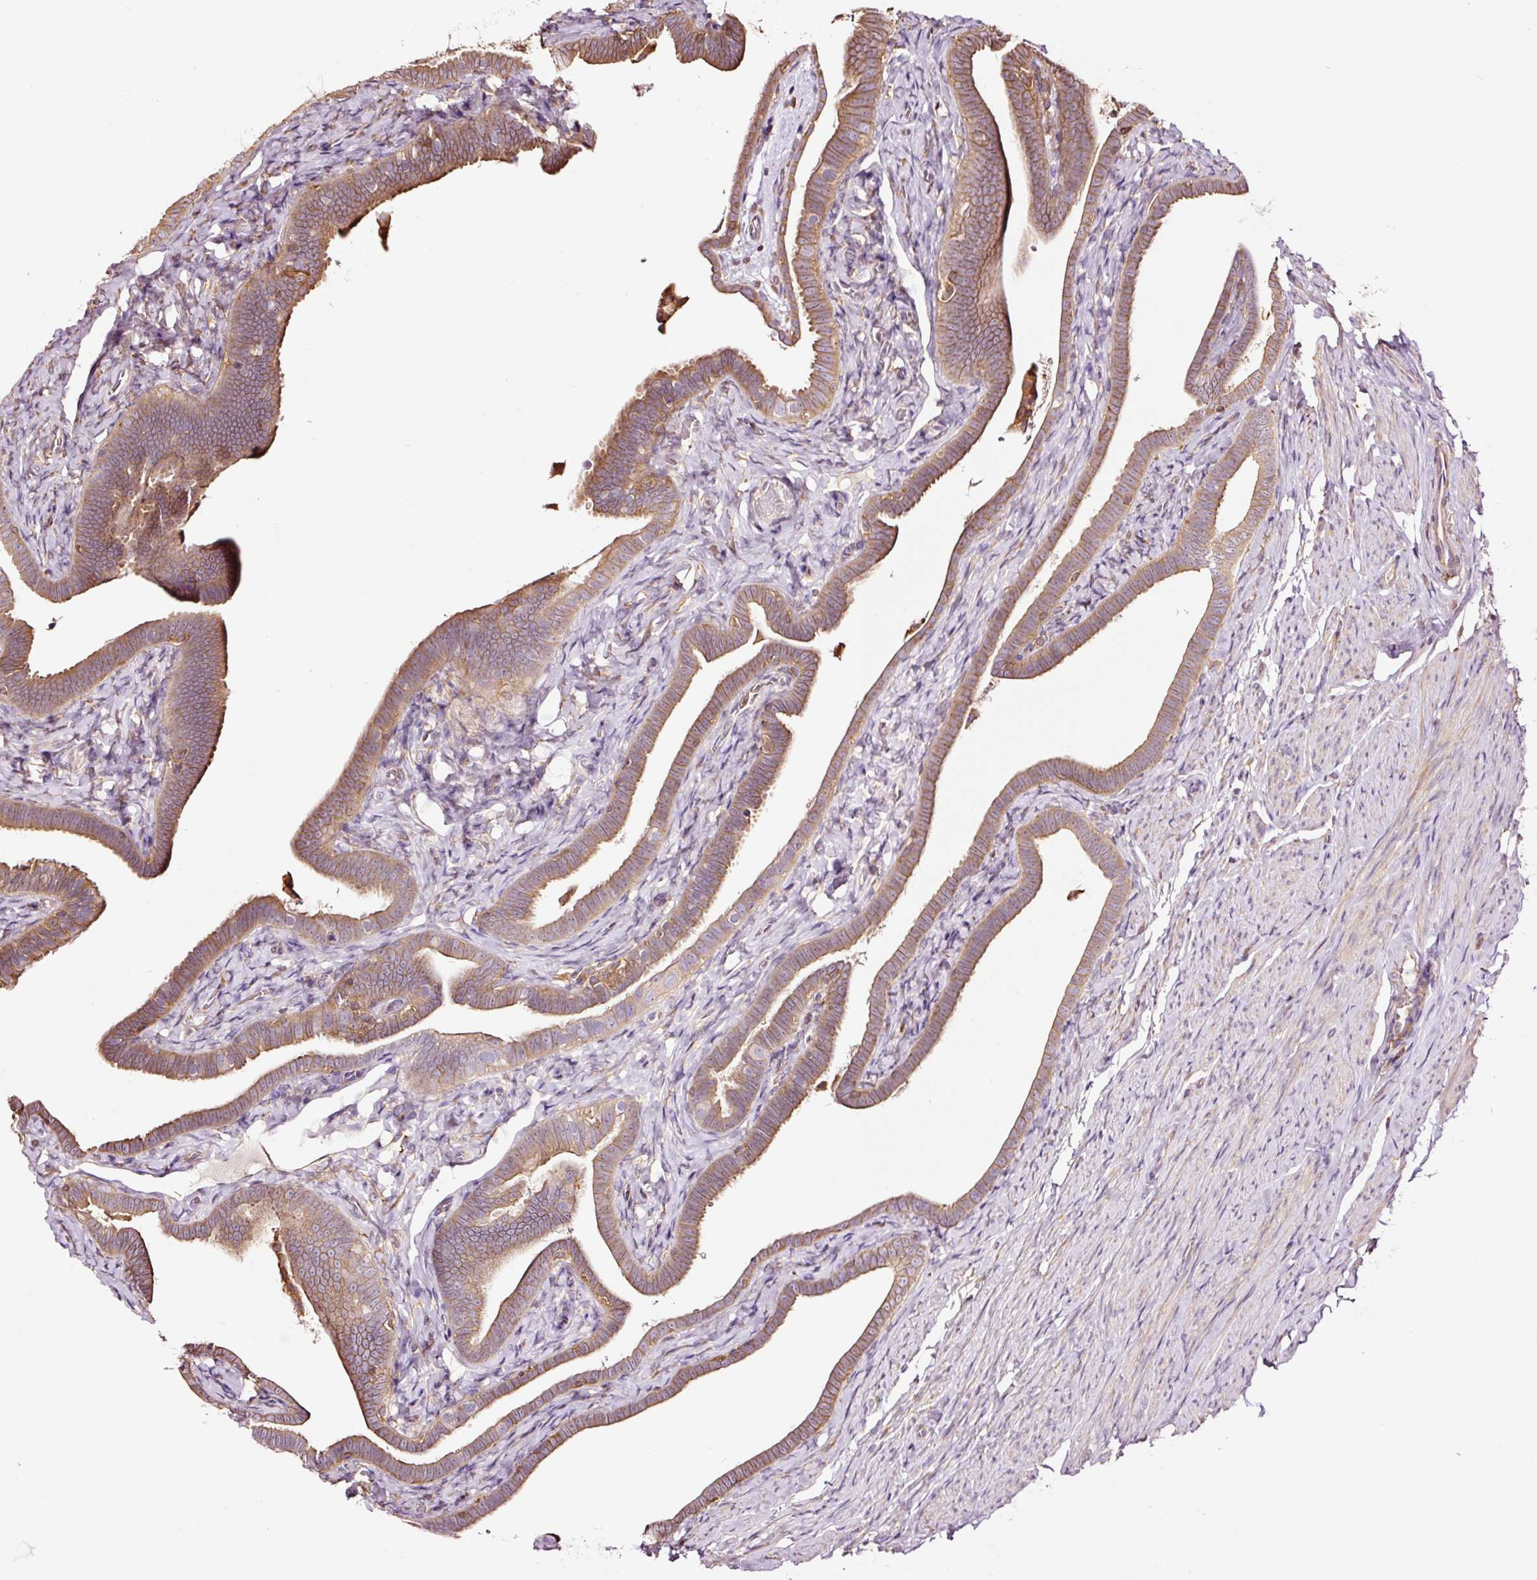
{"staining": {"intensity": "moderate", "quantity": ">75%", "location": "cytoplasmic/membranous"}, "tissue": "fallopian tube", "cell_type": "Glandular cells", "image_type": "normal", "snomed": [{"axis": "morphology", "description": "Normal tissue, NOS"}, {"axis": "topography", "description": "Fallopian tube"}], "caption": "IHC photomicrograph of unremarkable fallopian tube stained for a protein (brown), which demonstrates medium levels of moderate cytoplasmic/membranous staining in approximately >75% of glandular cells.", "gene": "METAP1", "patient": {"sex": "female", "age": 69}}